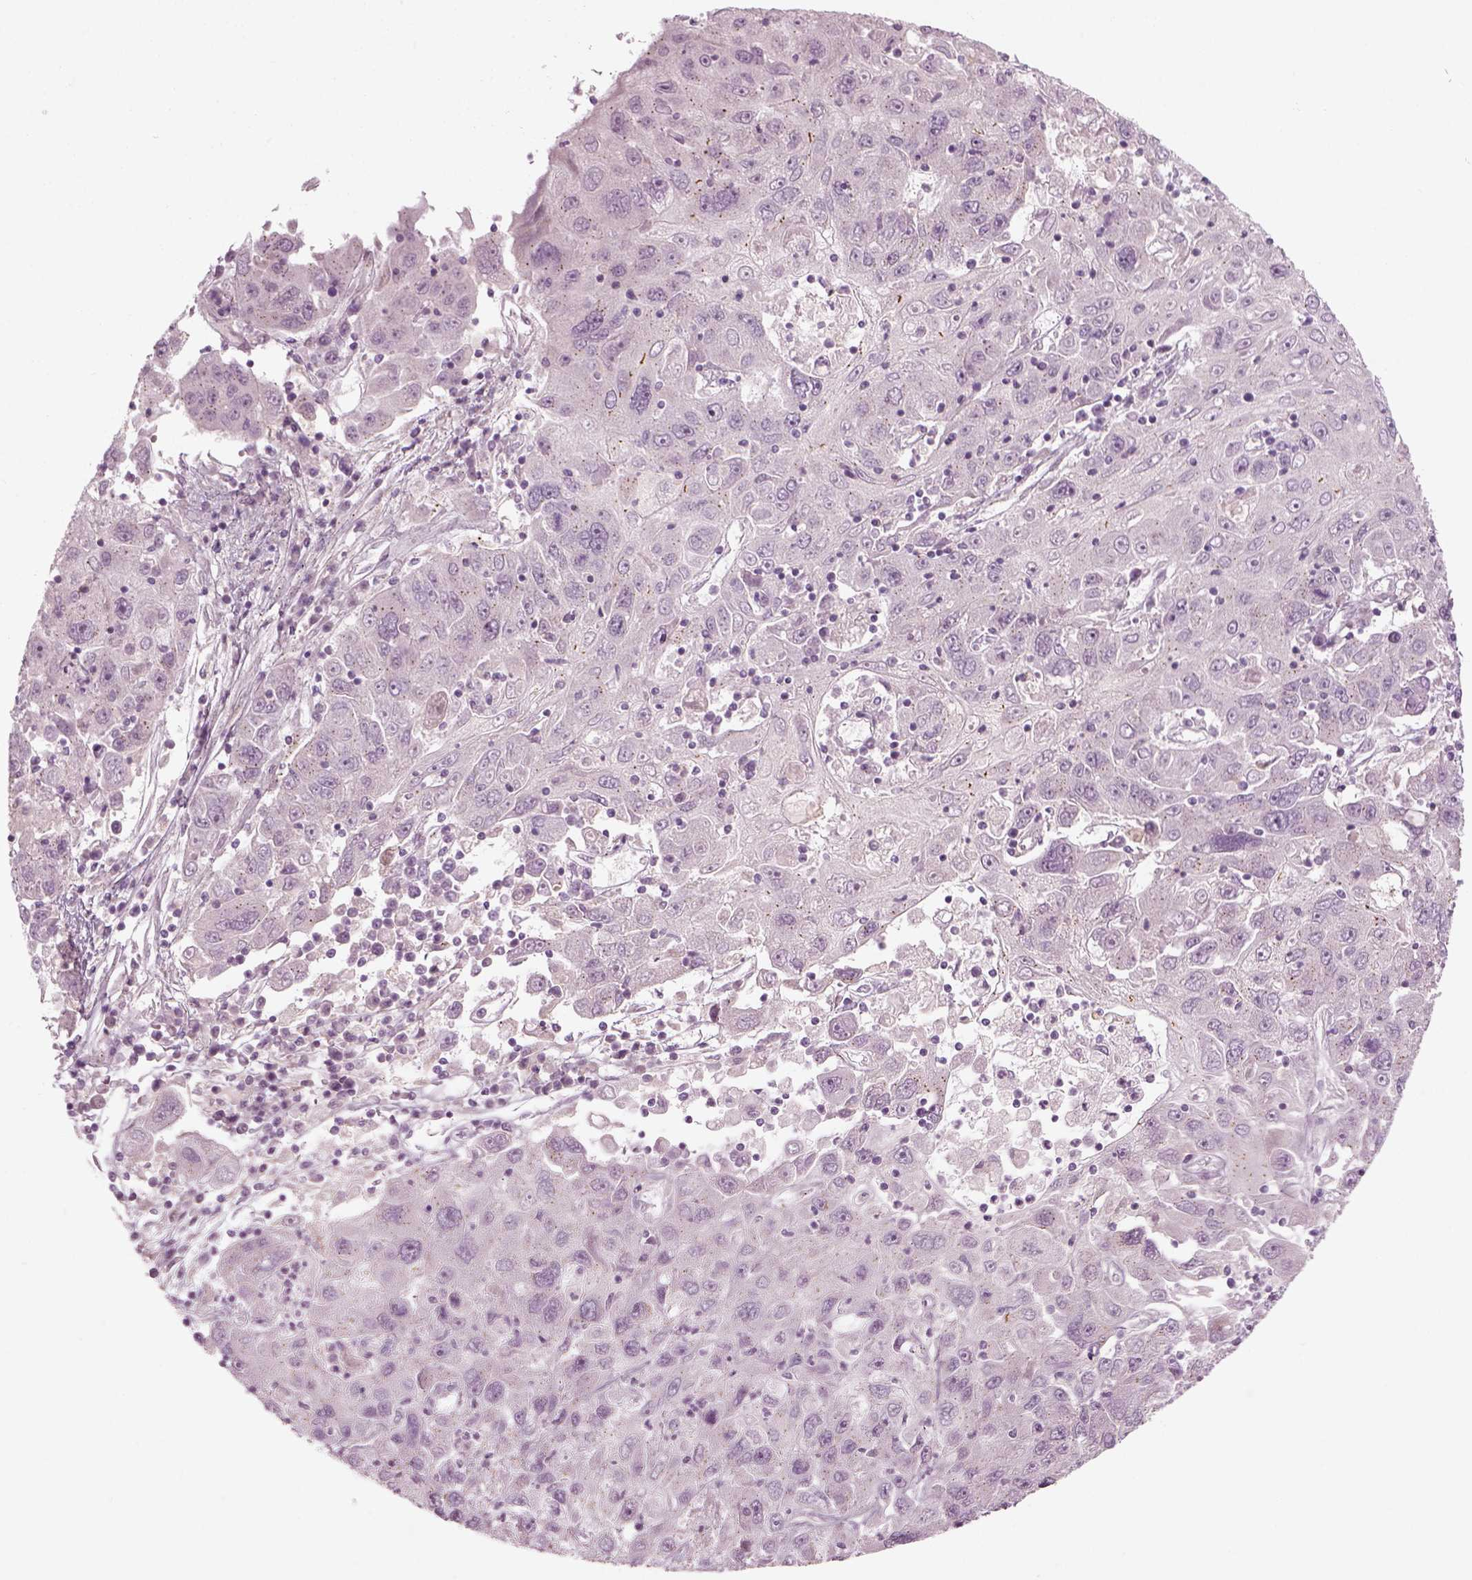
{"staining": {"intensity": "negative", "quantity": "none", "location": "none"}, "tissue": "stomach cancer", "cell_type": "Tumor cells", "image_type": "cancer", "snomed": [{"axis": "morphology", "description": "Adenocarcinoma, NOS"}, {"axis": "topography", "description": "Stomach"}], "caption": "Tumor cells are negative for brown protein staining in stomach adenocarcinoma.", "gene": "MLIP", "patient": {"sex": "male", "age": 56}}